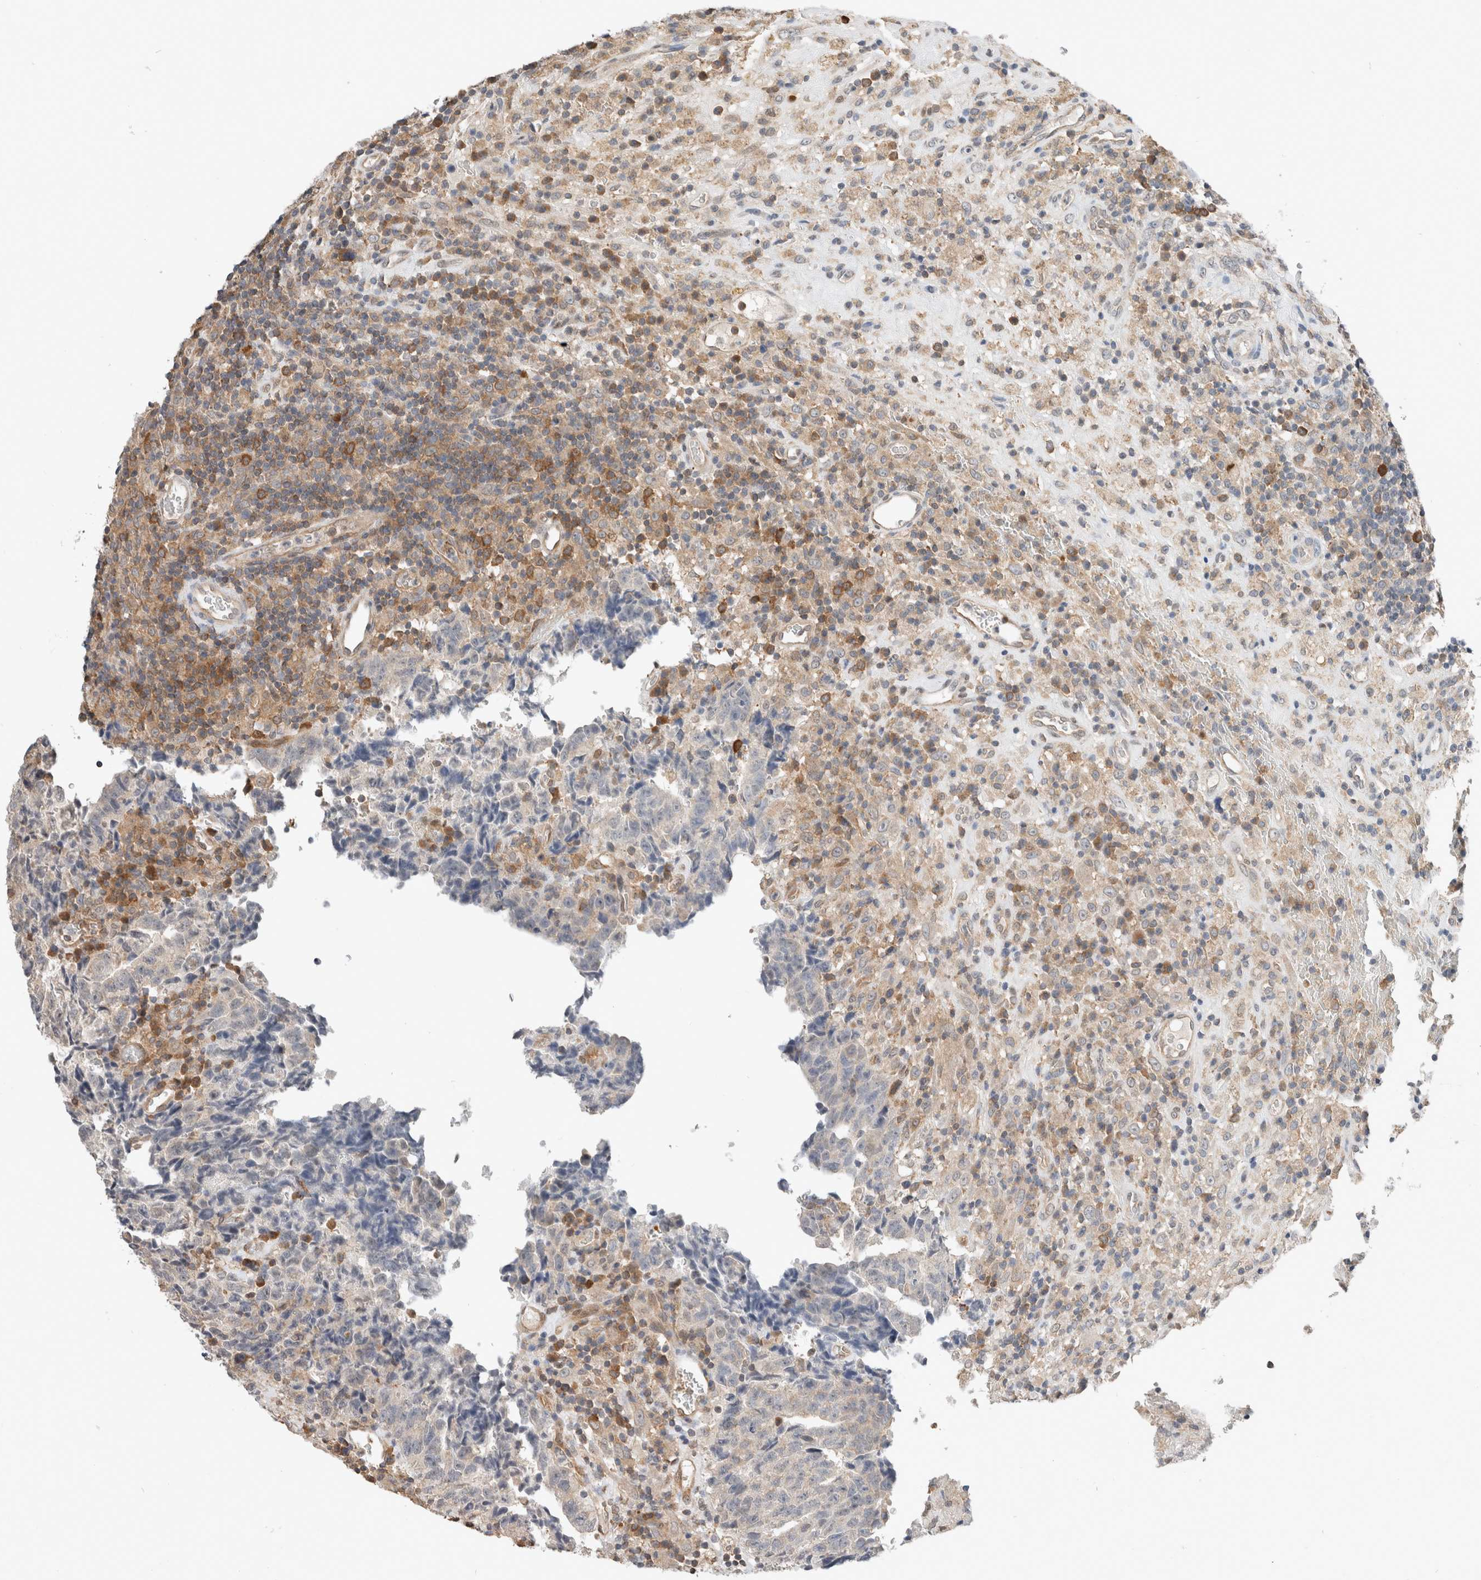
{"staining": {"intensity": "negative", "quantity": "none", "location": "none"}, "tissue": "testis cancer", "cell_type": "Tumor cells", "image_type": "cancer", "snomed": [{"axis": "morphology", "description": "Necrosis, NOS"}, {"axis": "morphology", "description": "Carcinoma, Embryonal, NOS"}, {"axis": "topography", "description": "Testis"}], "caption": "Human embryonal carcinoma (testis) stained for a protein using IHC demonstrates no expression in tumor cells.", "gene": "XPNPEP1", "patient": {"sex": "male", "age": 19}}